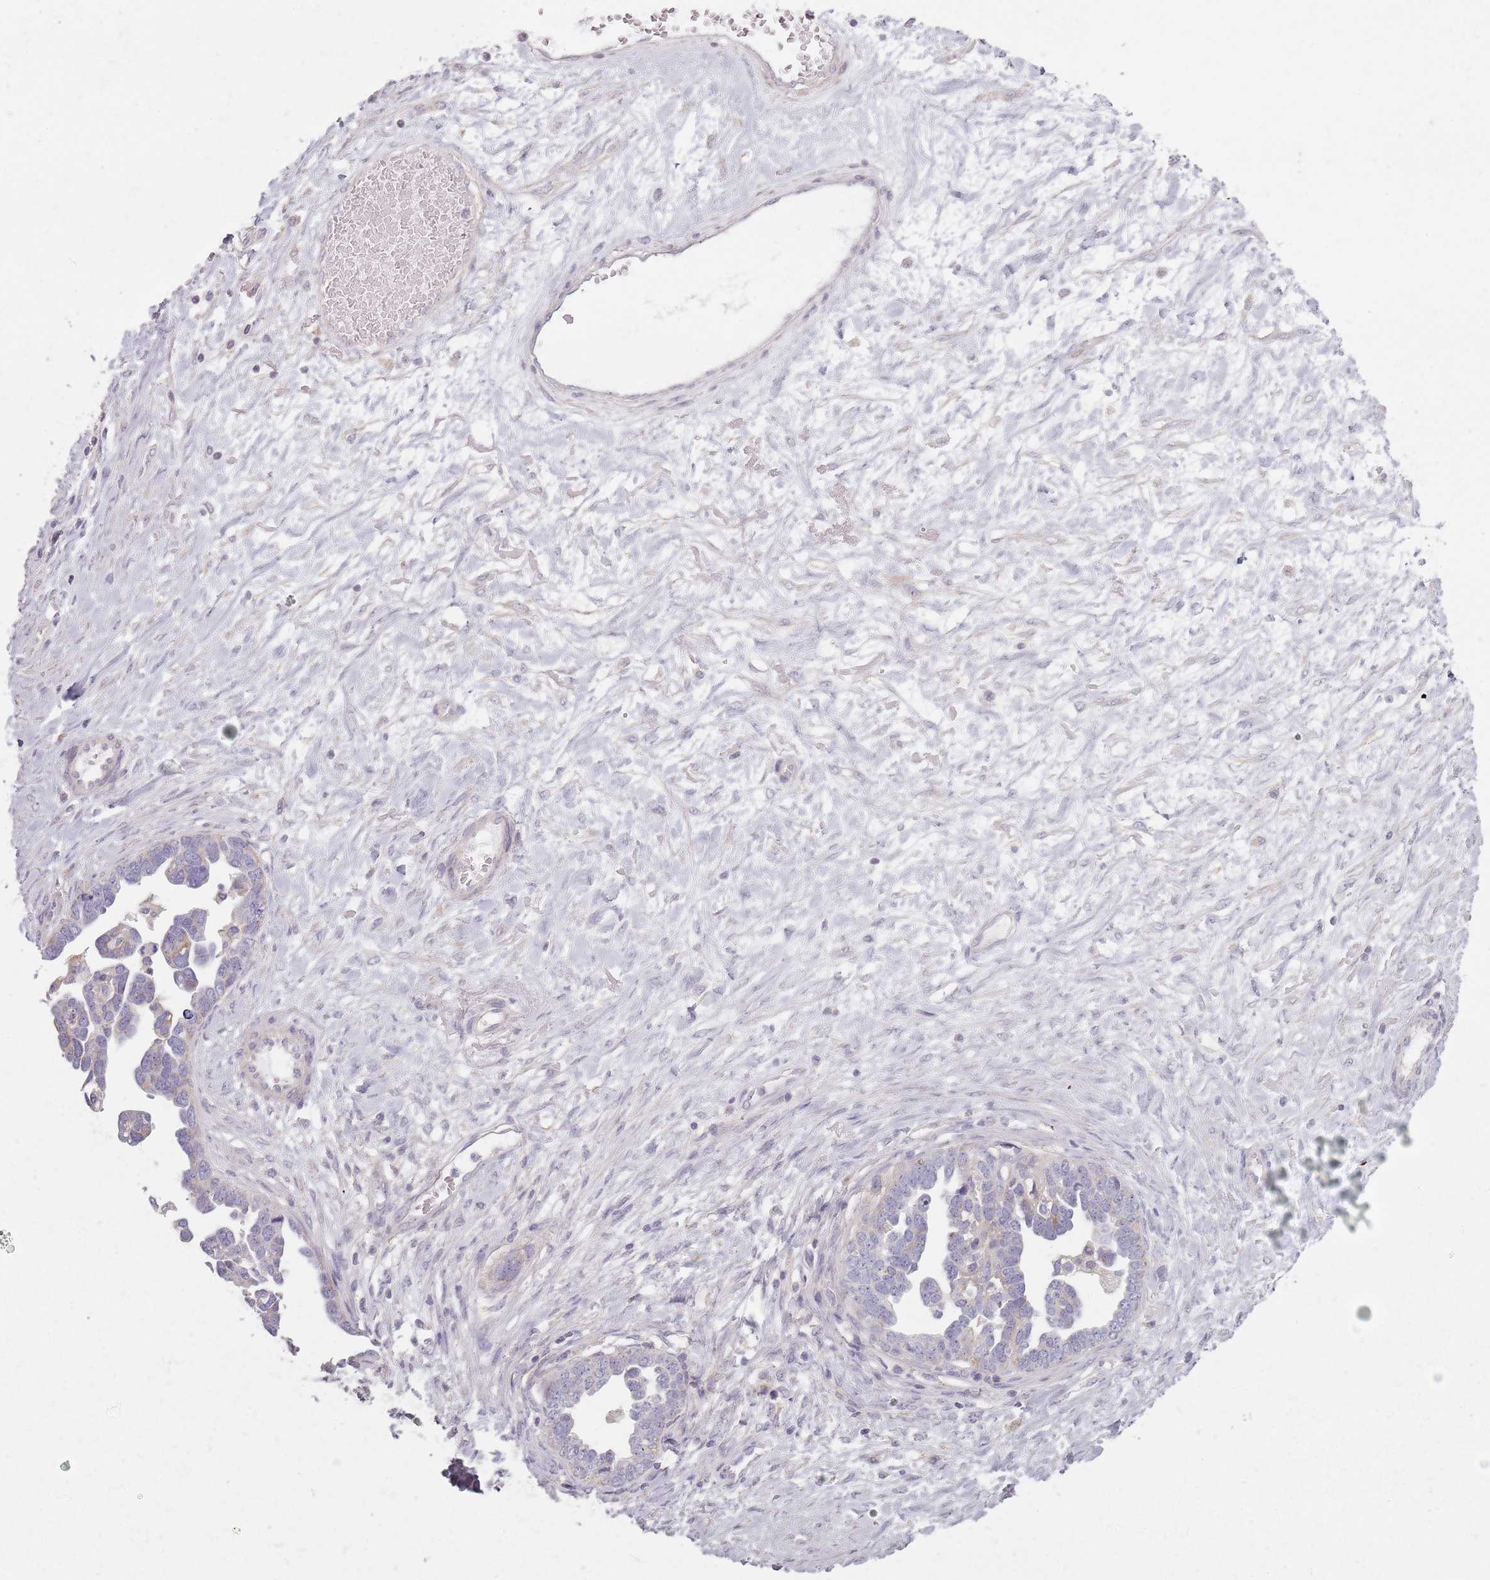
{"staining": {"intensity": "negative", "quantity": "none", "location": "none"}, "tissue": "ovarian cancer", "cell_type": "Tumor cells", "image_type": "cancer", "snomed": [{"axis": "morphology", "description": "Cystadenocarcinoma, serous, NOS"}, {"axis": "topography", "description": "Ovary"}], "caption": "The image demonstrates no significant expression in tumor cells of serous cystadenocarcinoma (ovarian).", "gene": "SYNGR3", "patient": {"sex": "female", "age": 54}}